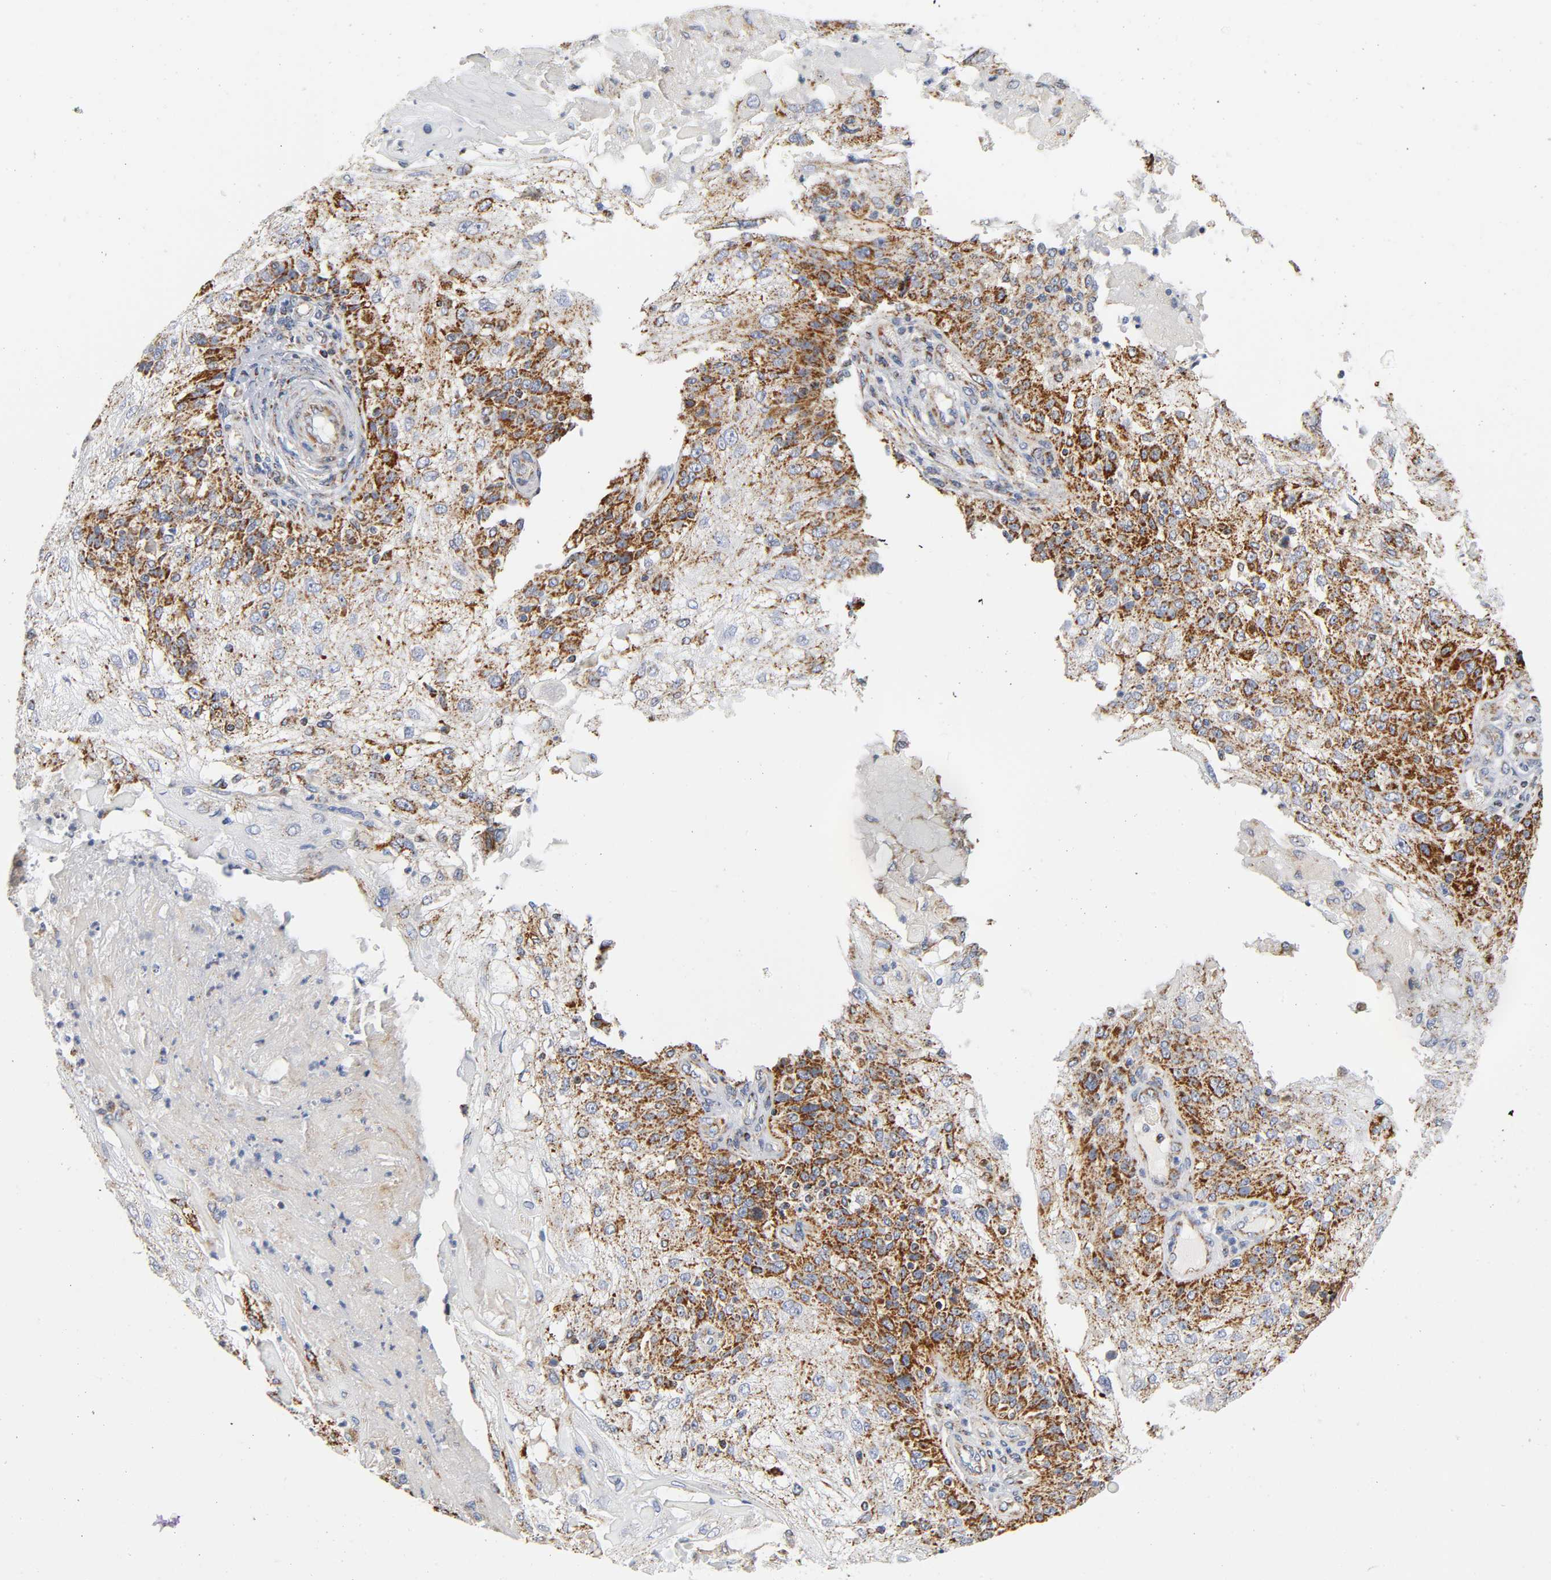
{"staining": {"intensity": "strong", "quantity": ">75%", "location": "cytoplasmic/membranous"}, "tissue": "skin cancer", "cell_type": "Tumor cells", "image_type": "cancer", "snomed": [{"axis": "morphology", "description": "Normal tissue, NOS"}, {"axis": "morphology", "description": "Squamous cell carcinoma, NOS"}, {"axis": "topography", "description": "Skin"}], "caption": "A histopathology image of human skin cancer (squamous cell carcinoma) stained for a protein reveals strong cytoplasmic/membranous brown staining in tumor cells. The staining is performed using DAB (3,3'-diaminobenzidine) brown chromogen to label protein expression. The nuclei are counter-stained blue using hematoxylin.", "gene": "BAK1", "patient": {"sex": "female", "age": 83}}